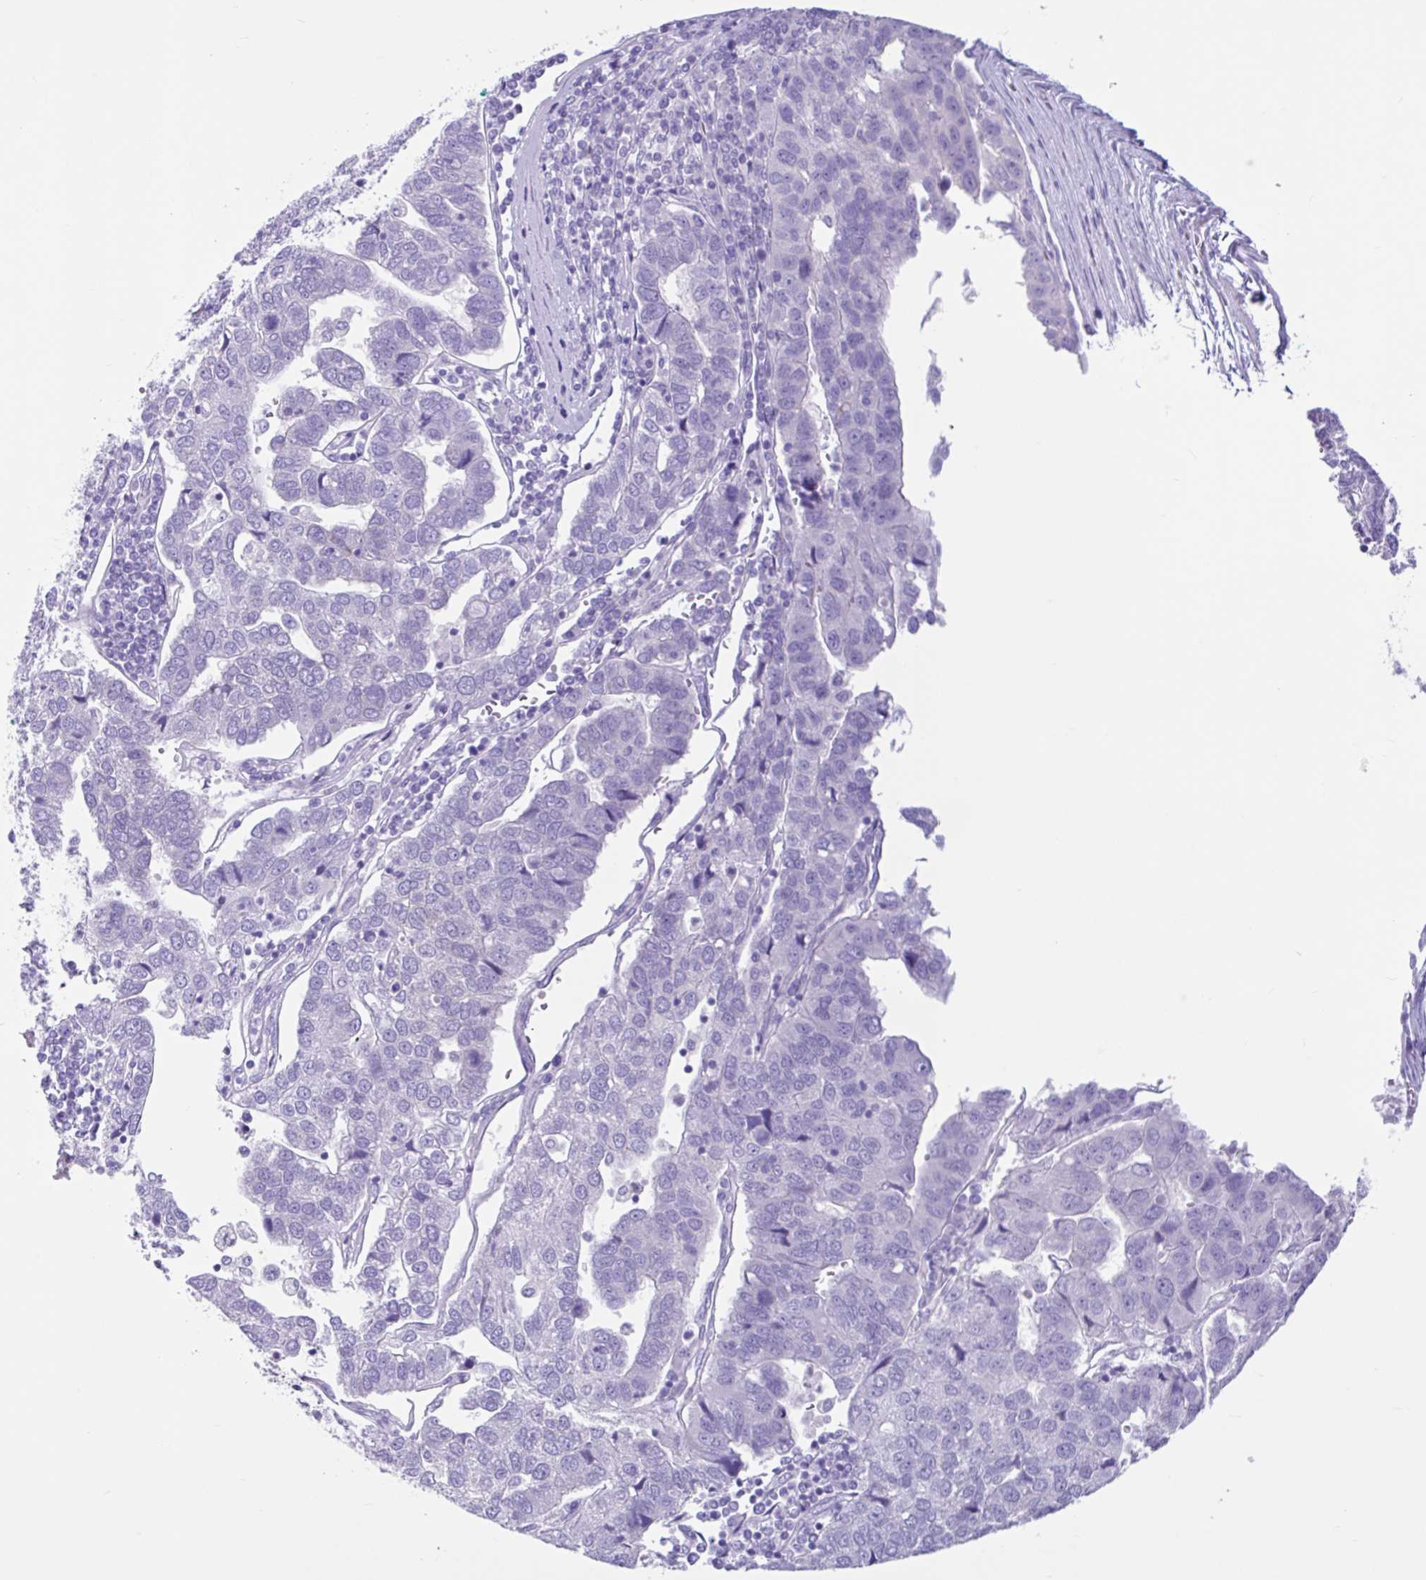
{"staining": {"intensity": "negative", "quantity": "none", "location": "none"}, "tissue": "pancreatic cancer", "cell_type": "Tumor cells", "image_type": "cancer", "snomed": [{"axis": "morphology", "description": "Adenocarcinoma, NOS"}, {"axis": "topography", "description": "Pancreas"}], "caption": "Immunohistochemistry (IHC) micrograph of human pancreatic adenocarcinoma stained for a protein (brown), which shows no expression in tumor cells. (Immunohistochemistry (IHC), brightfield microscopy, high magnification).", "gene": "CYP19A1", "patient": {"sex": "female", "age": 61}}